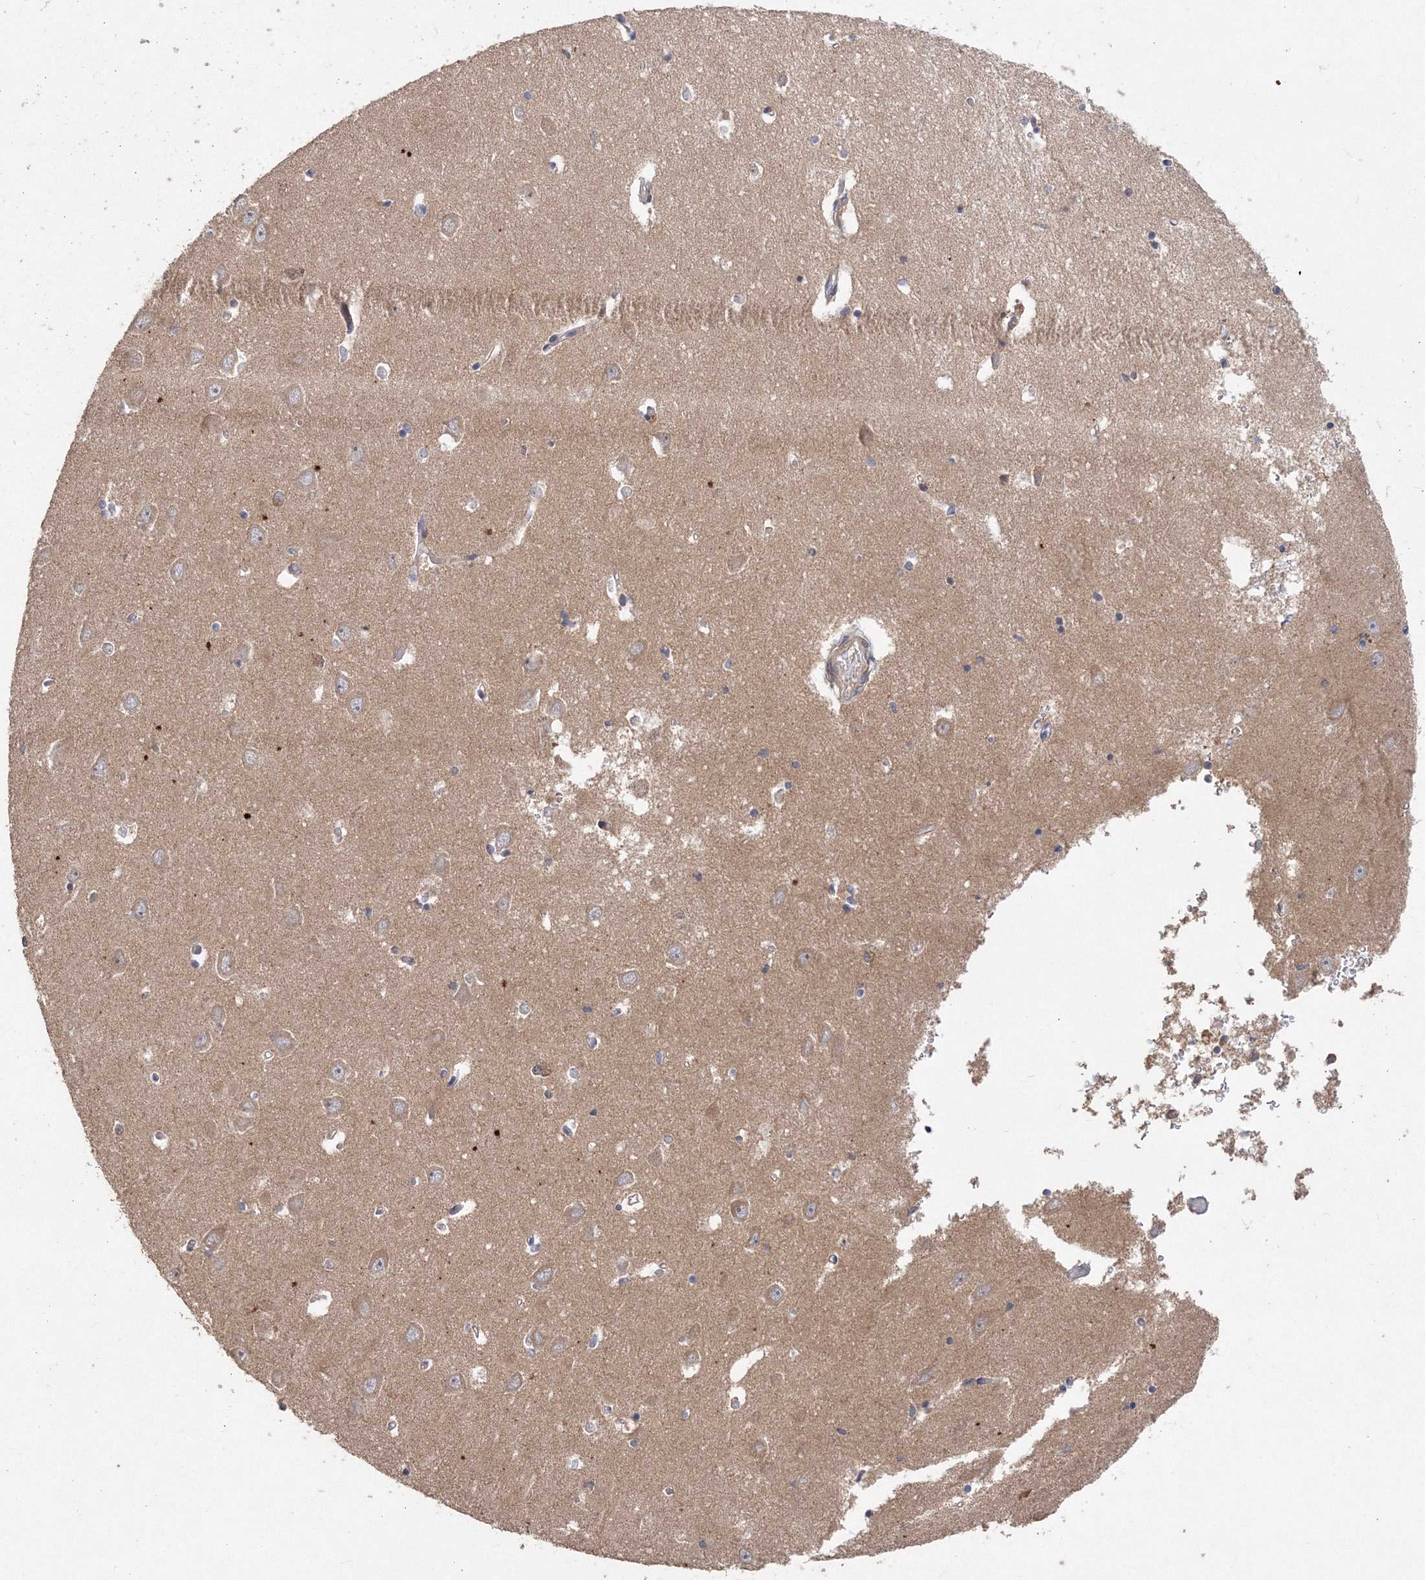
{"staining": {"intensity": "negative", "quantity": "none", "location": "none"}, "tissue": "hippocampus", "cell_type": "Glial cells", "image_type": "normal", "snomed": [{"axis": "morphology", "description": "Normal tissue, NOS"}, {"axis": "topography", "description": "Hippocampus"}], "caption": "Photomicrograph shows no significant protein expression in glial cells of benign hippocampus.", "gene": "GRINA", "patient": {"sex": "male", "age": 70}}